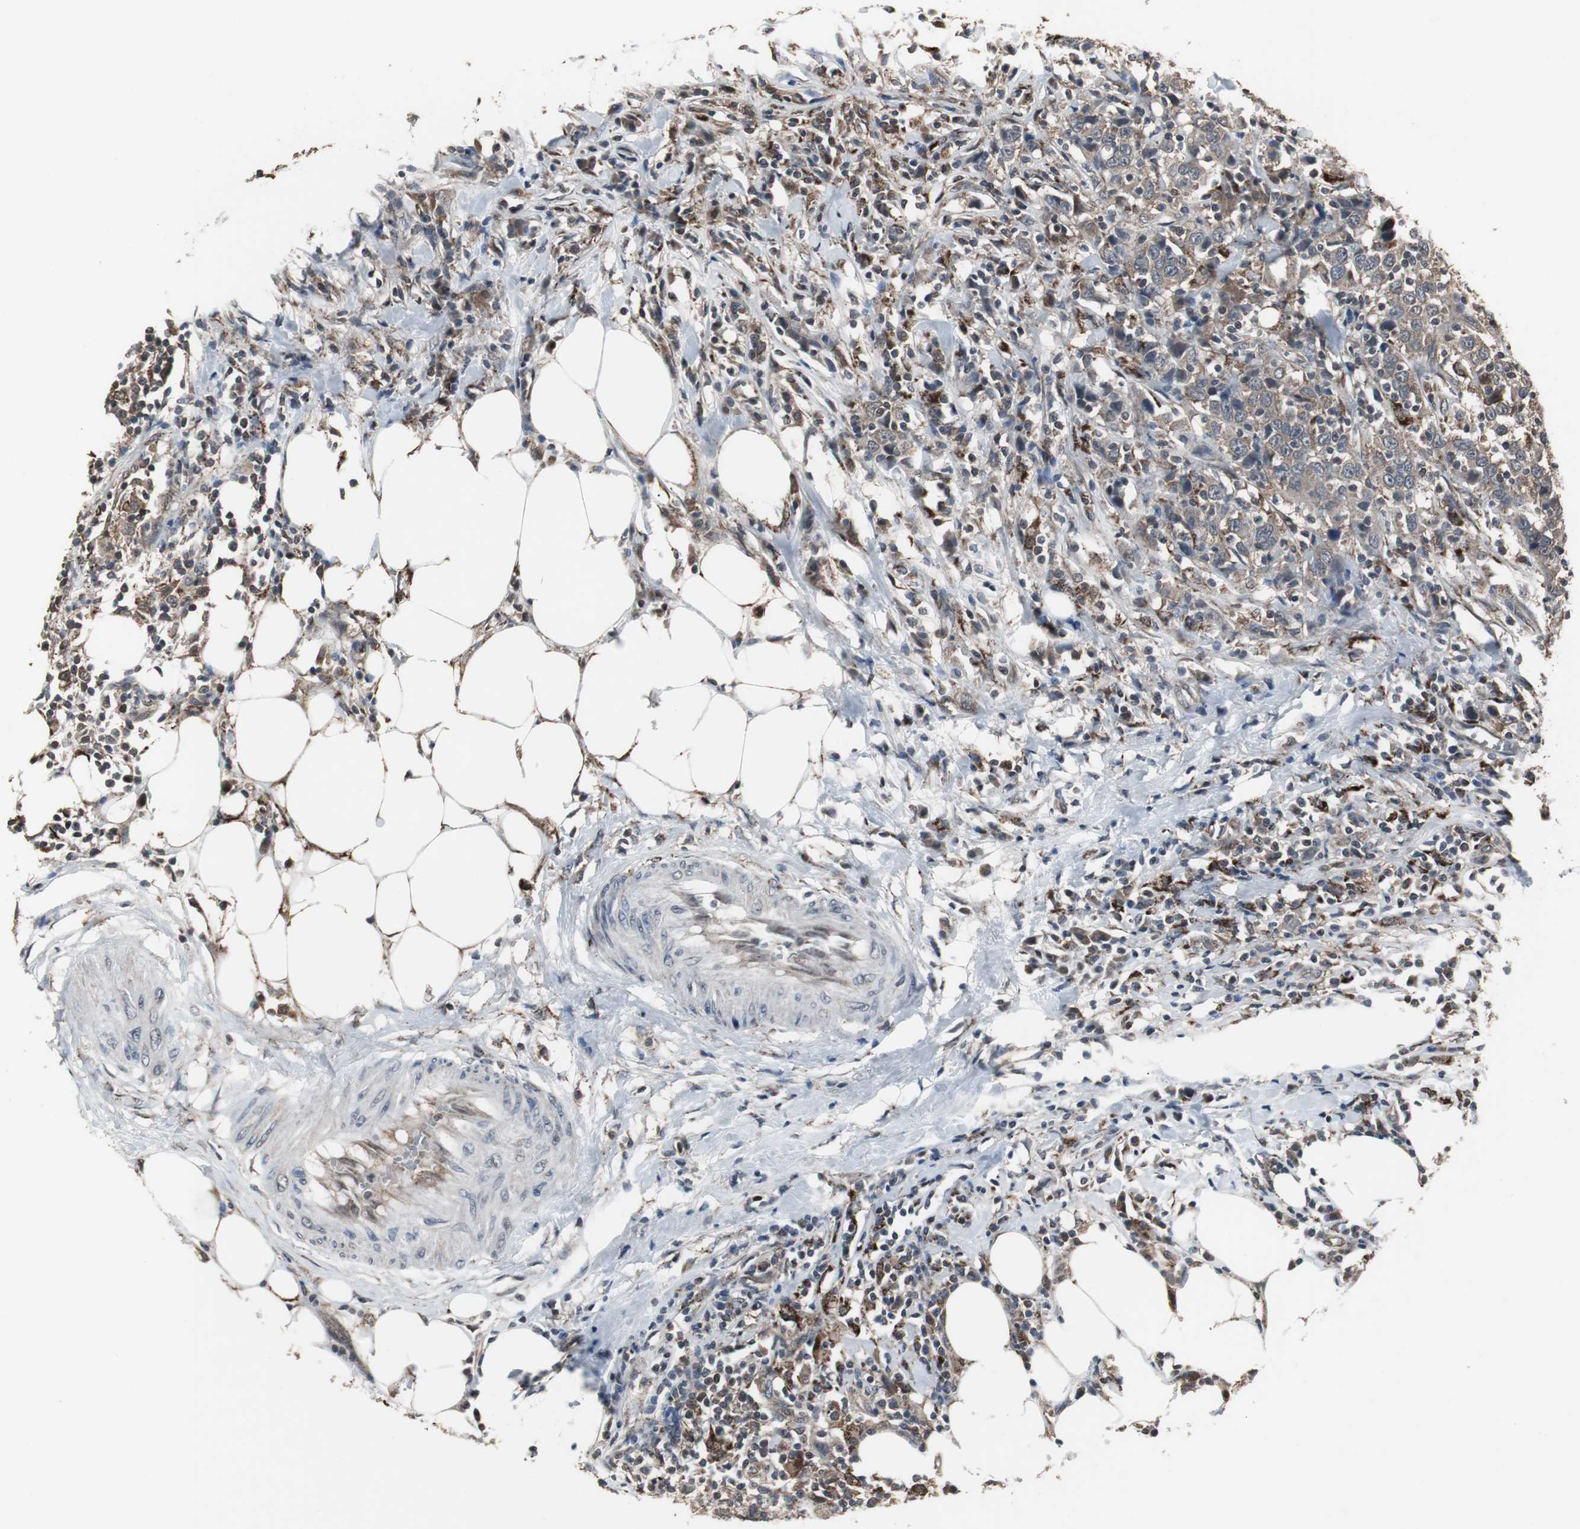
{"staining": {"intensity": "weak", "quantity": ">75%", "location": "cytoplasmic/membranous"}, "tissue": "urothelial cancer", "cell_type": "Tumor cells", "image_type": "cancer", "snomed": [{"axis": "morphology", "description": "Urothelial carcinoma, High grade"}, {"axis": "topography", "description": "Urinary bladder"}], "caption": "Human urothelial cancer stained with a protein marker exhibits weak staining in tumor cells.", "gene": "ZSCAN22", "patient": {"sex": "male", "age": 61}}